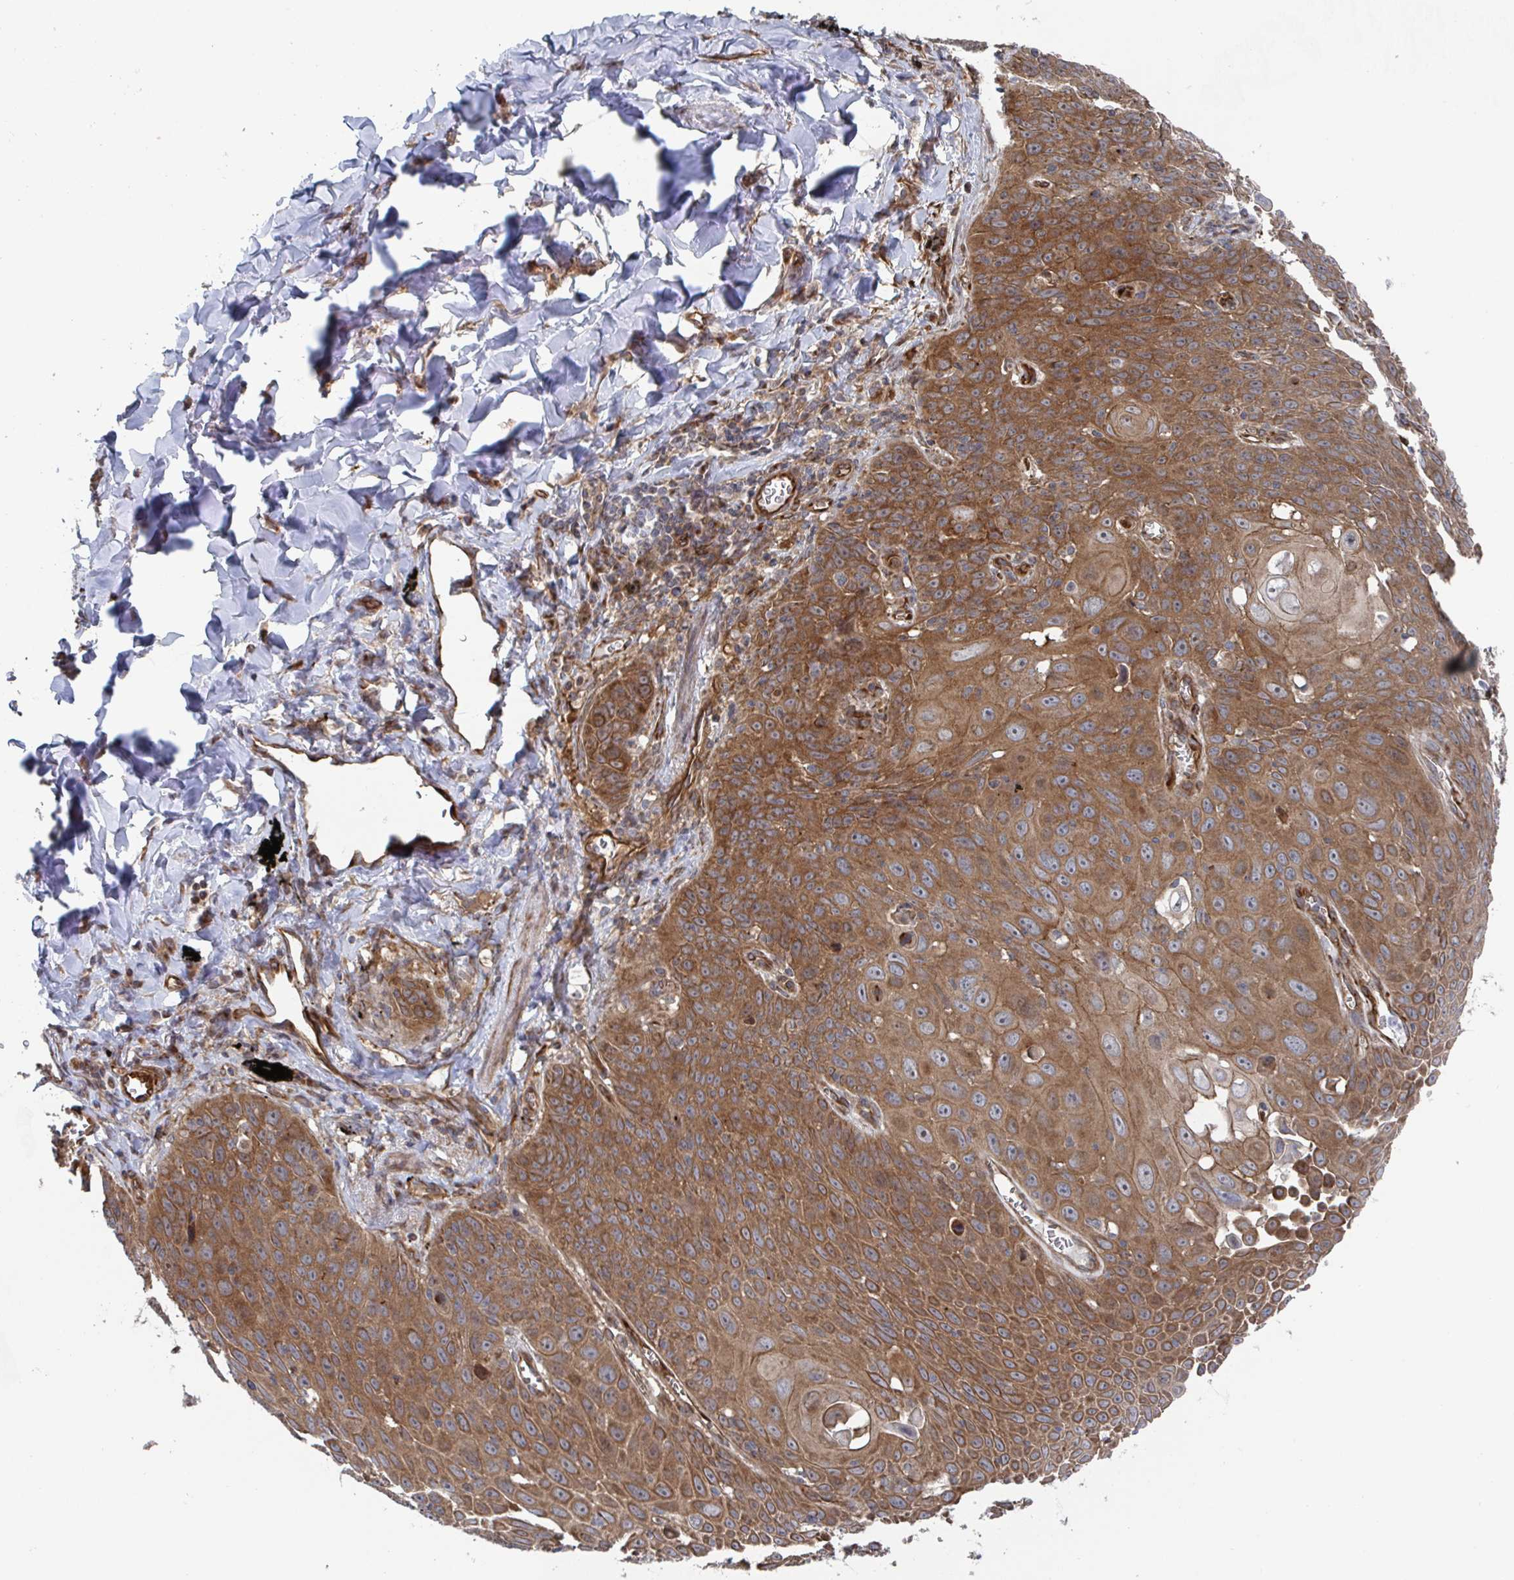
{"staining": {"intensity": "moderate", "quantity": ">75%", "location": "cytoplasmic/membranous"}, "tissue": "lung cancer", "cell_type": "Tumor cells", "image_type": "cancer", "snomed": [{"axis": "morphology", "description": "Squamous cell carcinoma, NOS"}, {"axis": "morphology", "description": "Squamous cell carcinoma, metastatic, NOS"}, {"axis": "topography", "description": "Lymph node"}, {"axis": "topography", "description": "Lung"}], "caption": "There is medium levels of moderate cytoplasmic/membranous staining in tumor cells of lung cancer (squamous cell carcinoma), as demonstrated by immunohistochemical staining (brown color).", "gene": "DVL3", "patient": {"sex": "female", "age": 62}}